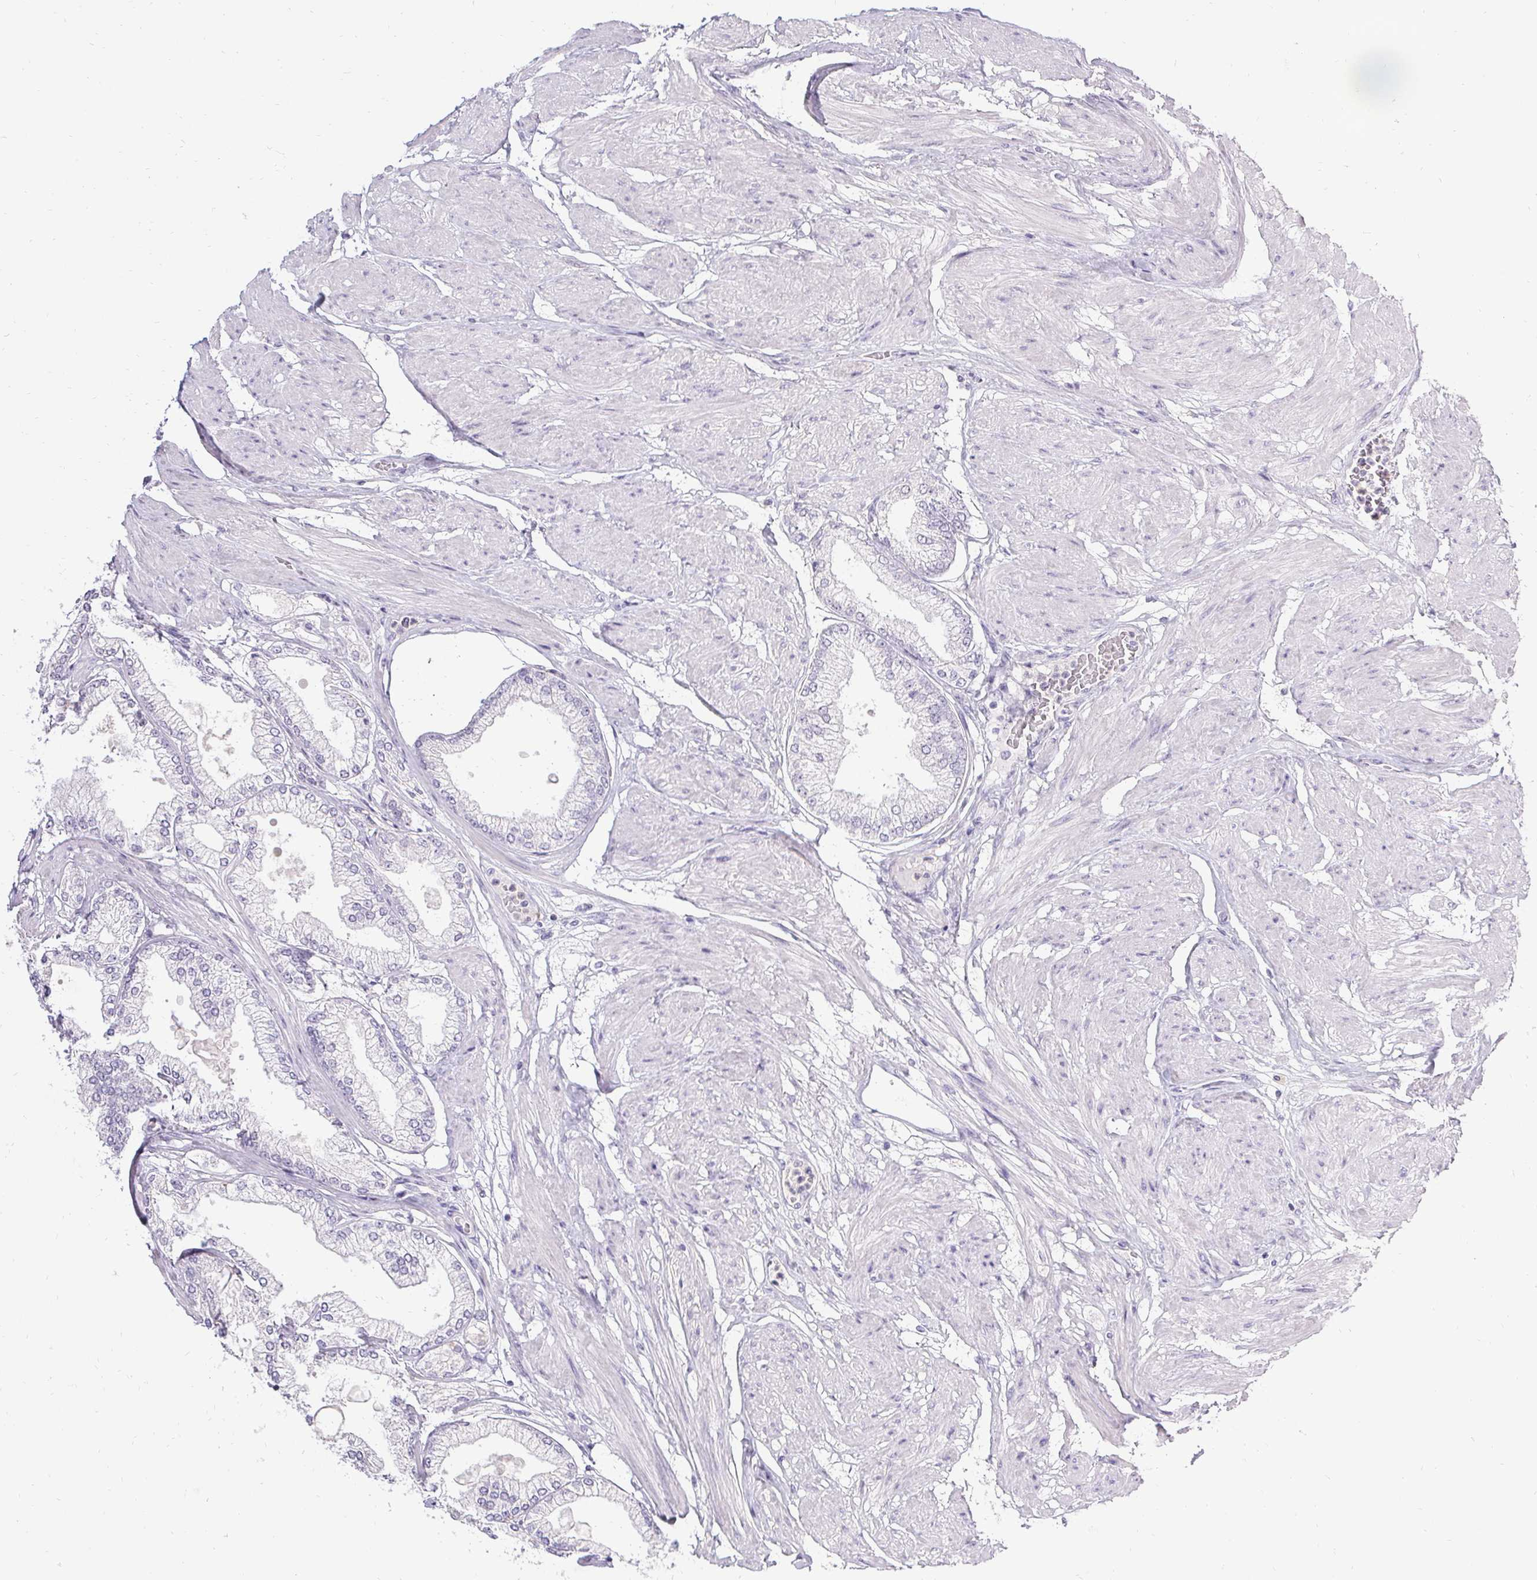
{"staining": {"intensity": "negative", "quantity": "none", "location": "none"}, "tissue": "prostate cancer", "cell_type": "Tumor cells", "image_type": "cancer", "snomed": [{"axis": "morphology", "description": "Adenocarcinoma, High grade"}, {"axis": "topography", "description": "Prostate"}], "caption": "Immunohistochemistry image of neoplastic tissue: prostate cancer stained with DAB (3,3'-diaminobenzidine) displays no significant protein positivity in tumor cells.", "gene": "PMEL", "patient": {"sex": "male", "age": 68}}